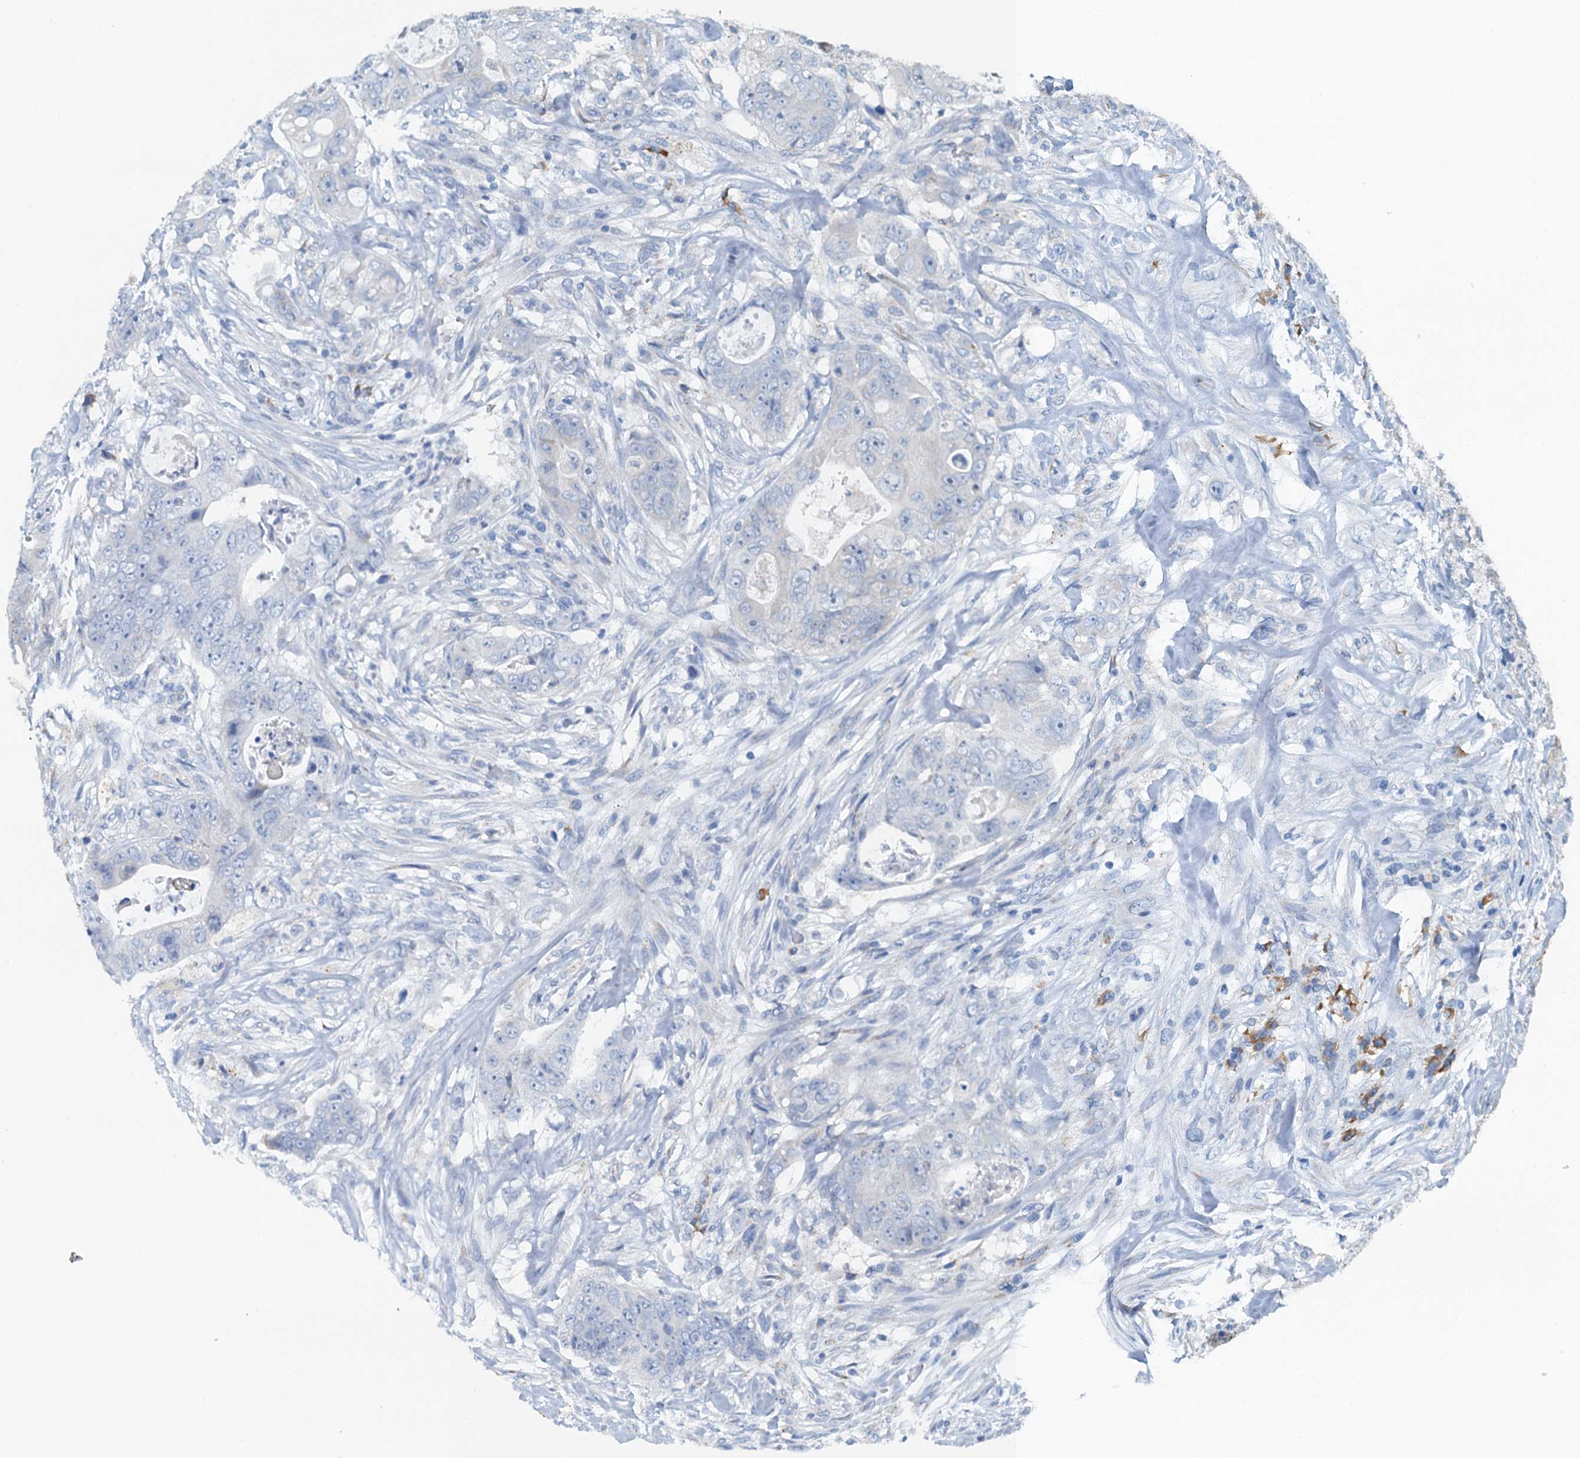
{"staining": {"intensity": "negative", "quantity": "none", "location": "none"}, "tissue": "colorectal cancer", "cell_type": "Tumor cells", "image_type": "cancer", "snomed": [{"axis": "morphology", "description": "Adenocarcinoma, NOS"}, {"axis": "topography", "description": "Colon"}], "caption": "There is no significant positivity in tumor cells of adenocarcinoma (colorectal).", "gene": "CBLIF", "patient": {"sex": "female", "age": 46}}